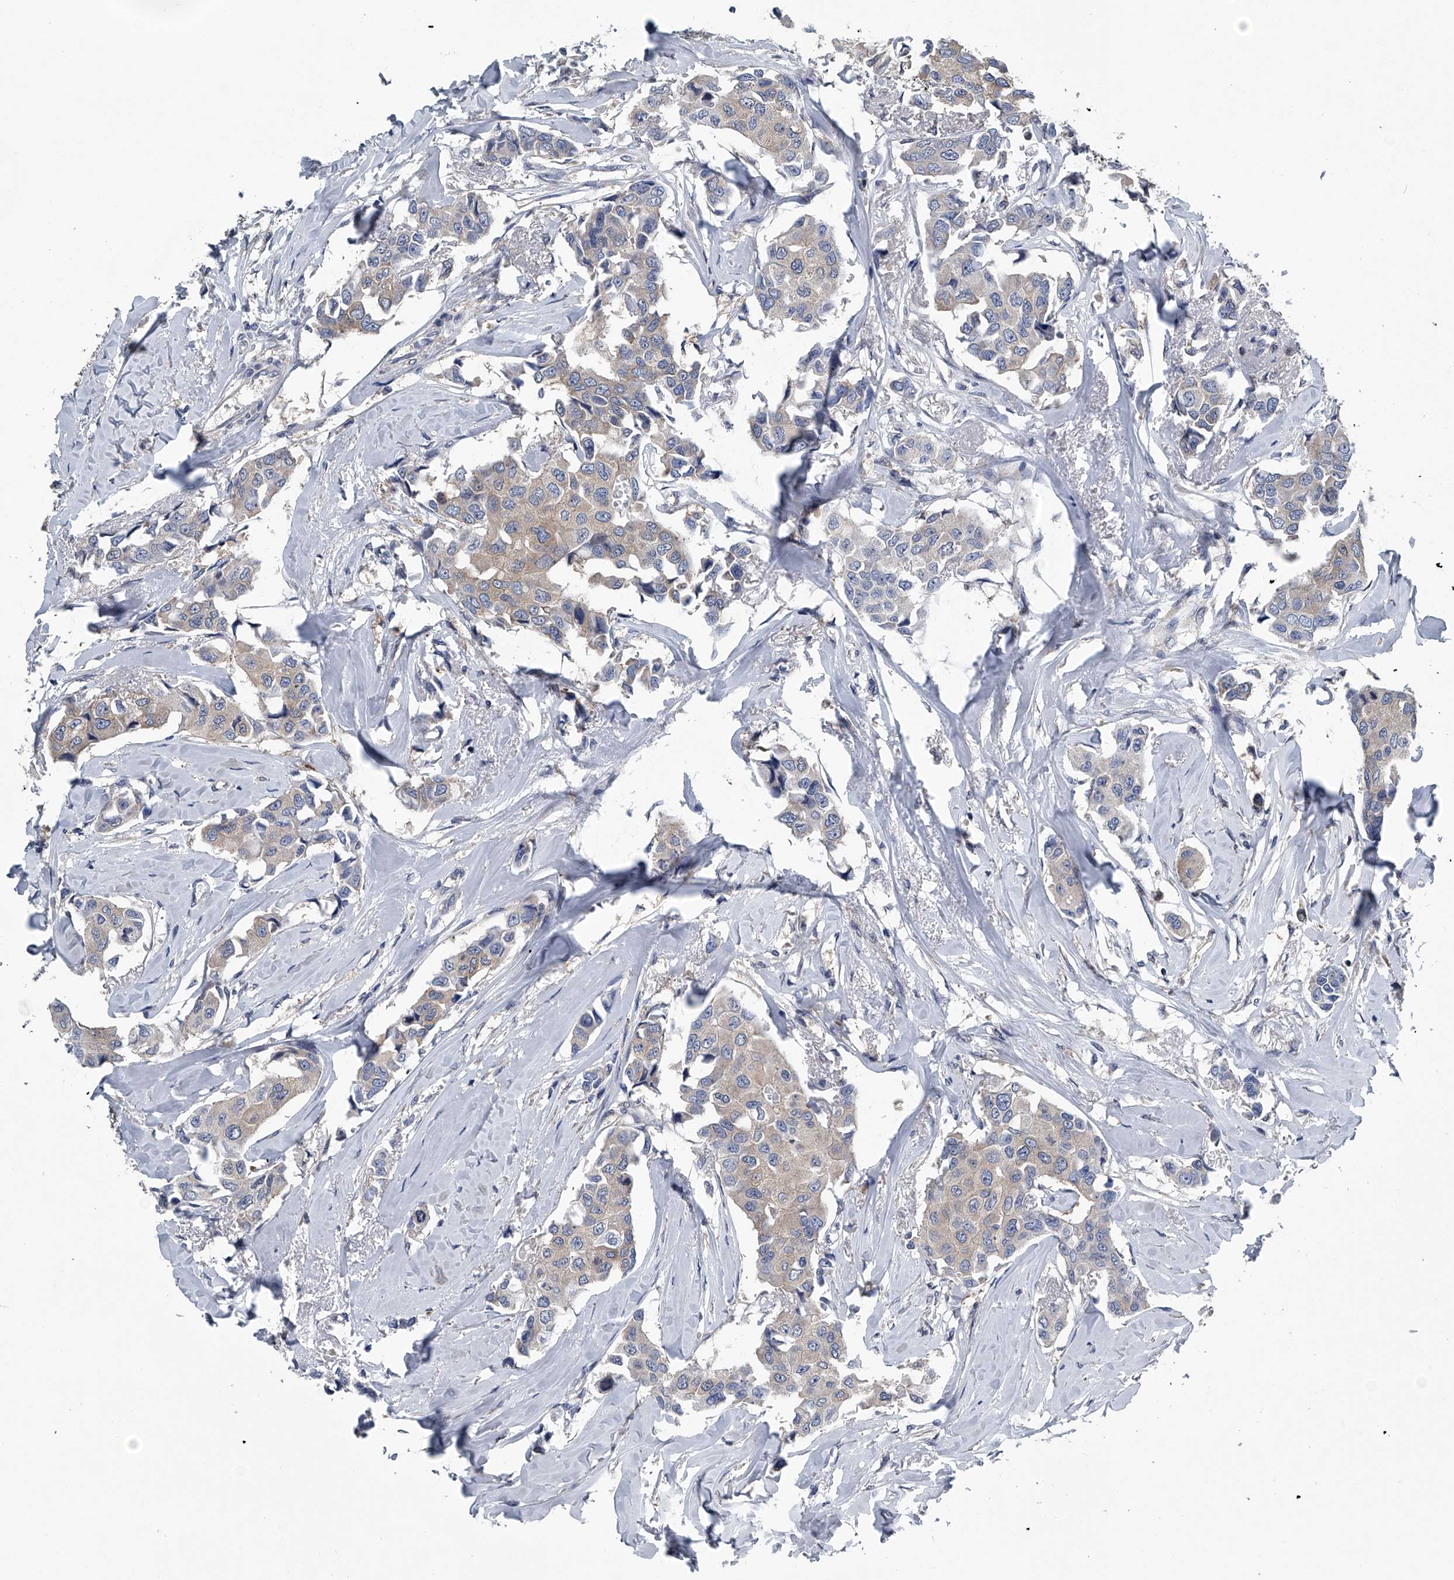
{"staining": {"intensity": "negative", "quantity": "none", "location": "none"}, "tissue": "breast cancer", "cell_type": "Tumor cells", "image_type": "cancer", "snomed": [{"axis": "morphology", "description": "Duct carcinoma"}, {"axis": "topography", "description": "Breast"}], "caption": "Tumor cells are negative for brown protein staining in breast cancer.", "gene": "PPP2R5D", "patient": {"sex": "female", "age": 80}}